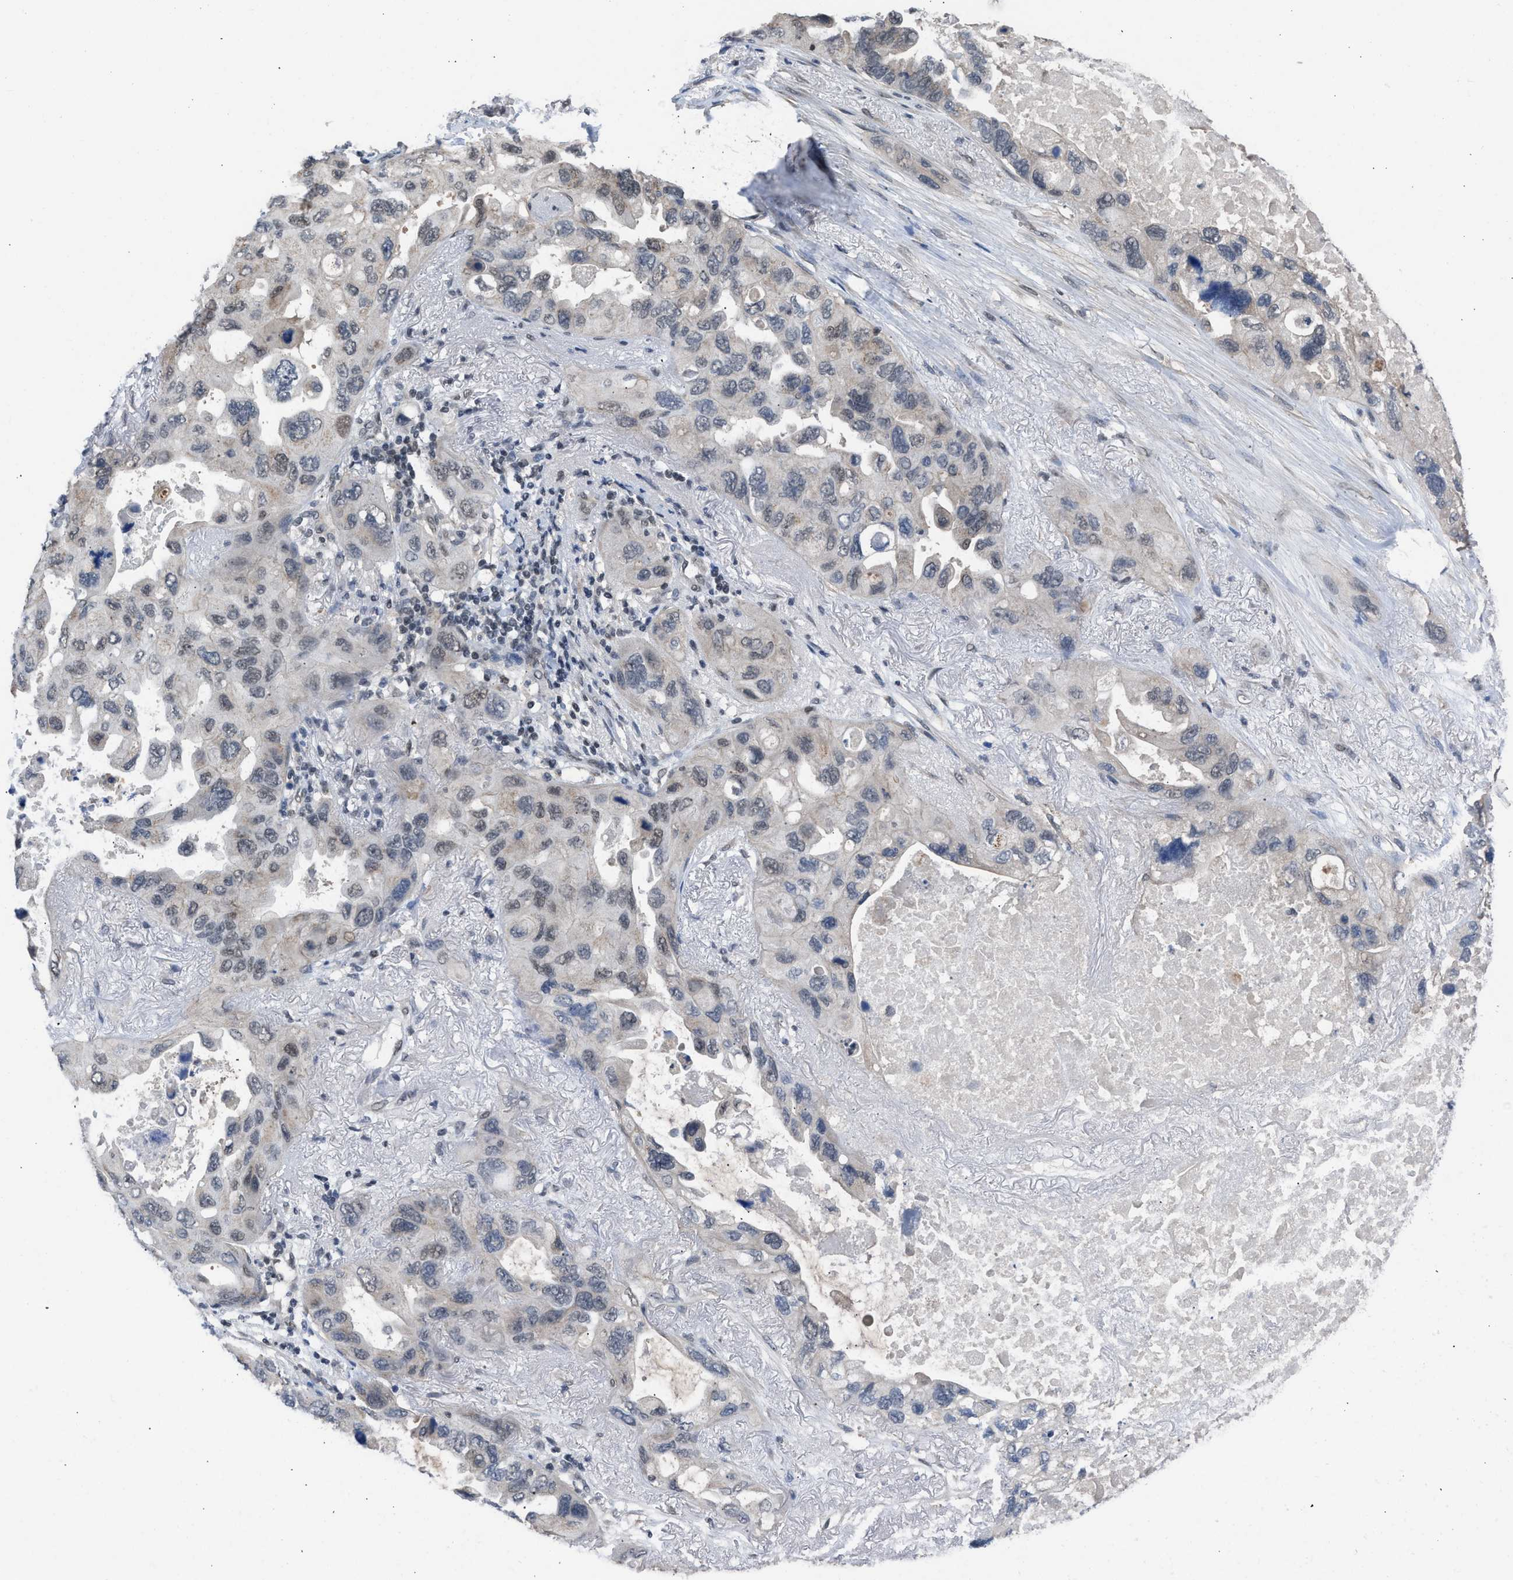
{"staining": {"intensity": "weak", "quantity": "<25%", "location": "nuclear"}, "tissue": "lung cancer", "cell_type": "Tumor cells", "image_type": "cancer", "snomed": [{"axis": "morphology", "description": "Squamous cell carcinoma, NOS"}, {"axis": "topography", "description": "Lung"}], "caption": "The immunohistochemistry (IHC) photomicrograph has no significant positivity in tumor cells of lung cancer (squamous cell carcinoma) tissue.", "gene": "TERF2IP", "patient": {"sex": "female", "age": 73}}